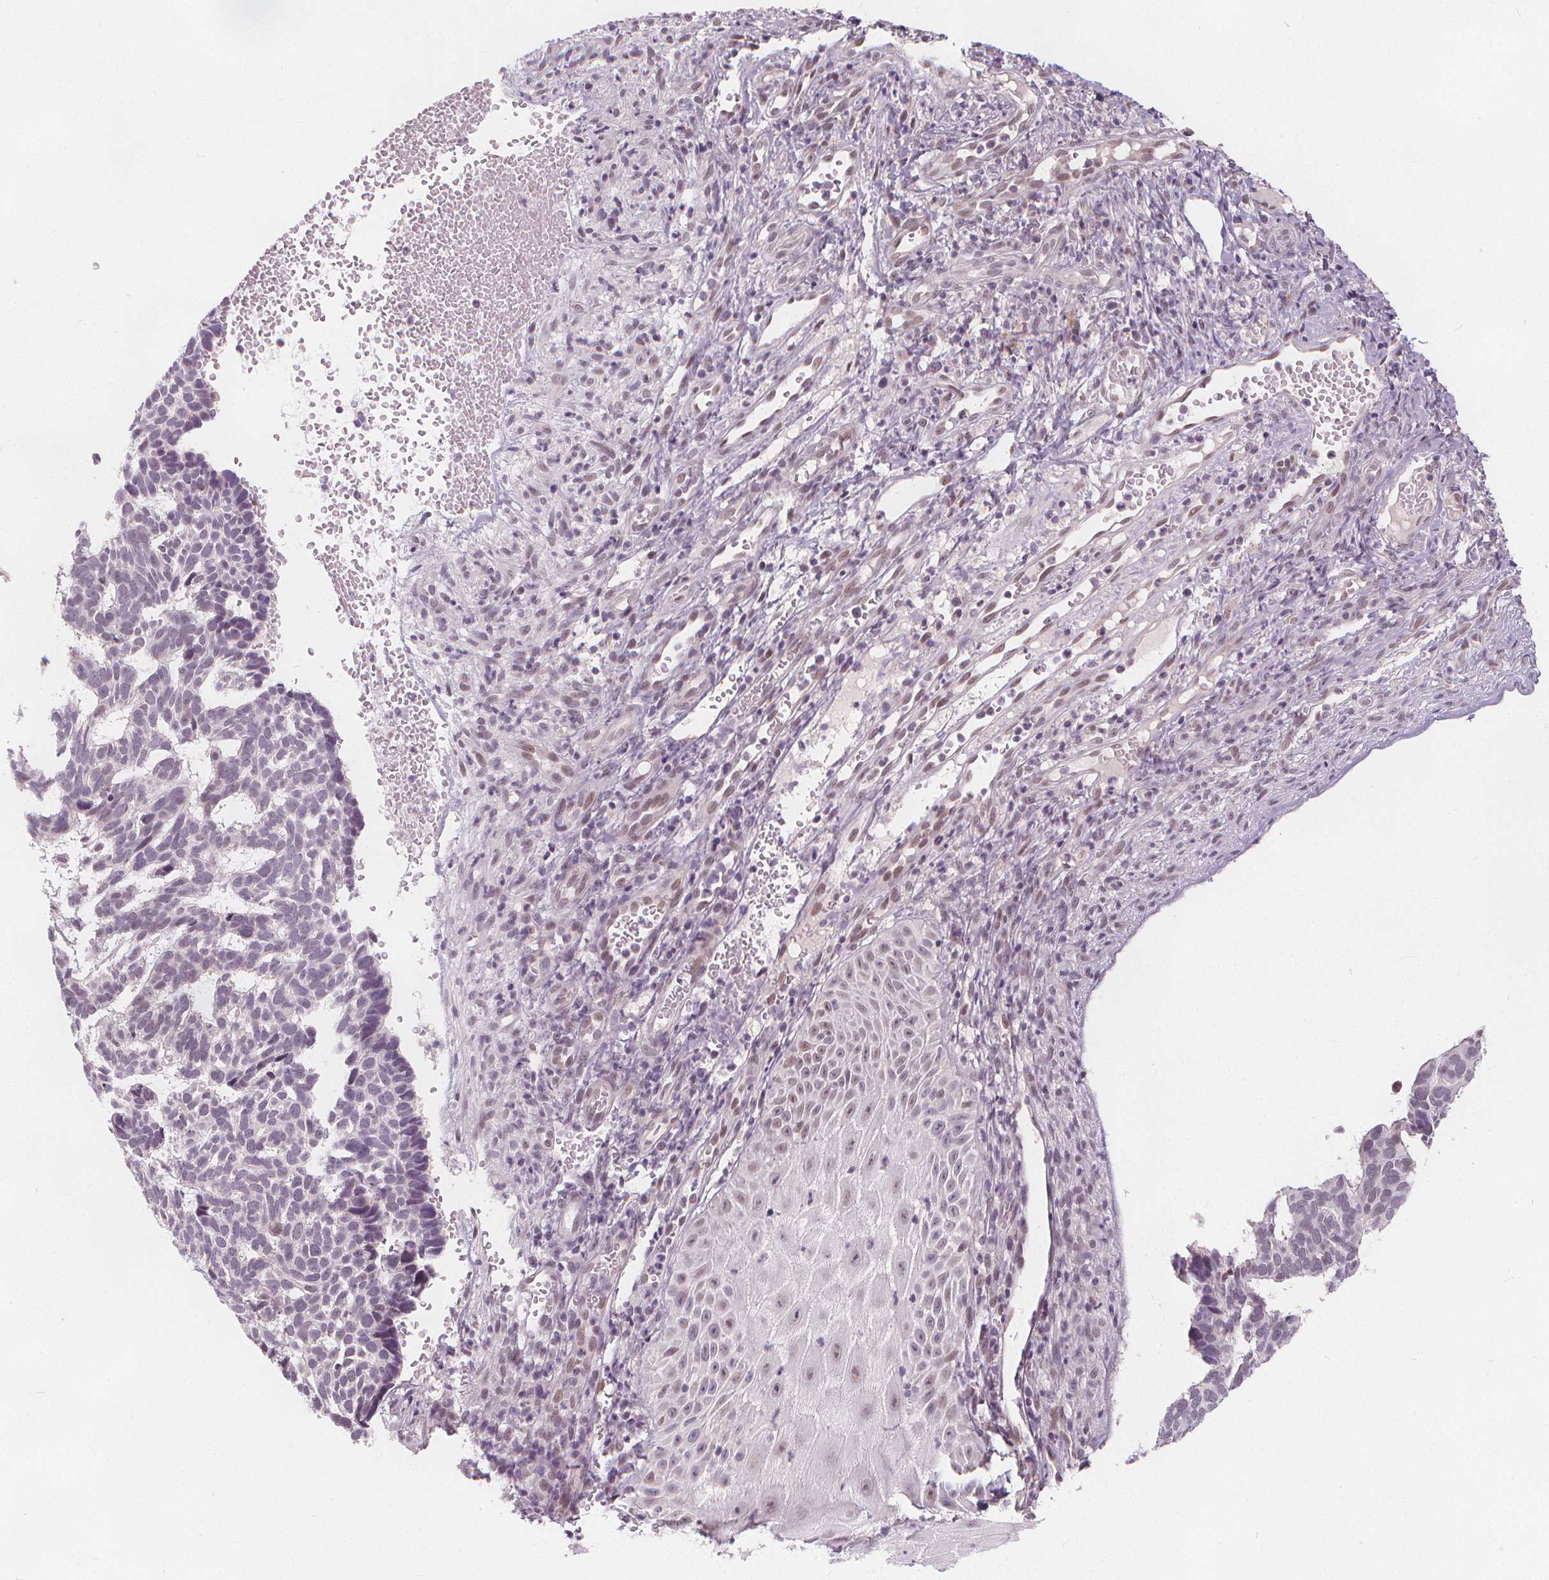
{"staining": {"intensity": "weak", "quantity": "25%-75%", "location": "nuclear"}, "tissue": "skin cancer", "cell_type": "Tumor cells", "image_type": "cancer", "snomed": [{"axis": "morphology", "description": "Basal cell carcinoma"}, {"axis": "topography", "description": "Skin"}], "caption": "Tumor cells exhibit low levels of weak nuclear positivity in approximately 25%-75% of cells in human basal cell carcinoma (skin).", "gene": "DRC3", "patient": {"sex": "male", "age": 78}}